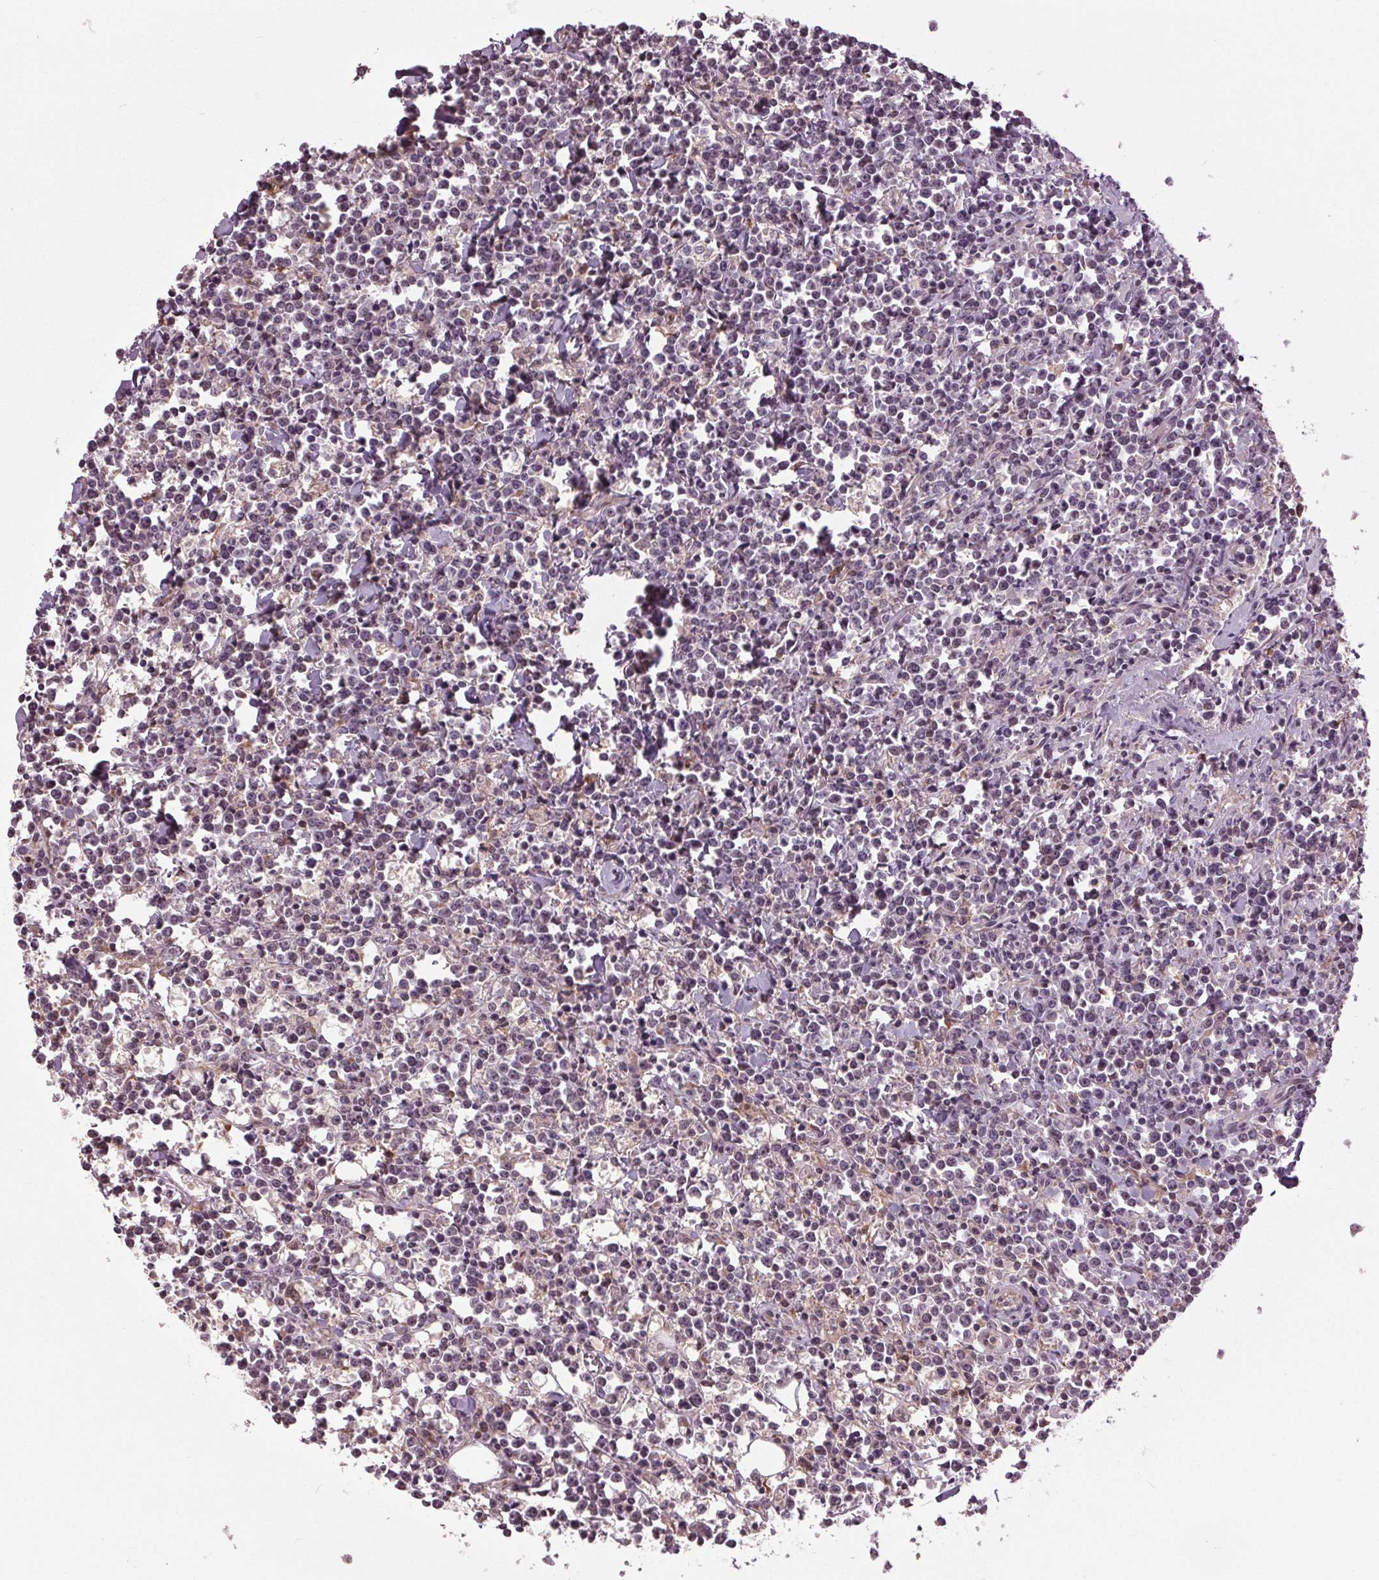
{"staining": {"intensity": "negative", "quantity": "none", "location": "none"}, "tissue": "lymphoma", "cell_type": "Tumor cells", "image_type": "cancer", "snomed": [{"axis": "morphology", "description": "Malignant lymphoma, non-Hodgkin's type, High grade"}, {"axis": "topography", "description": "Small intestine"}], "caption": "An immunohistochemistry (IHC) photomicrograph of lymphoma is shown. There is no staining in tumor cells of lymphoma.", "gene": "BSDC1", "patient": {"sex": "female", "age": 56}}